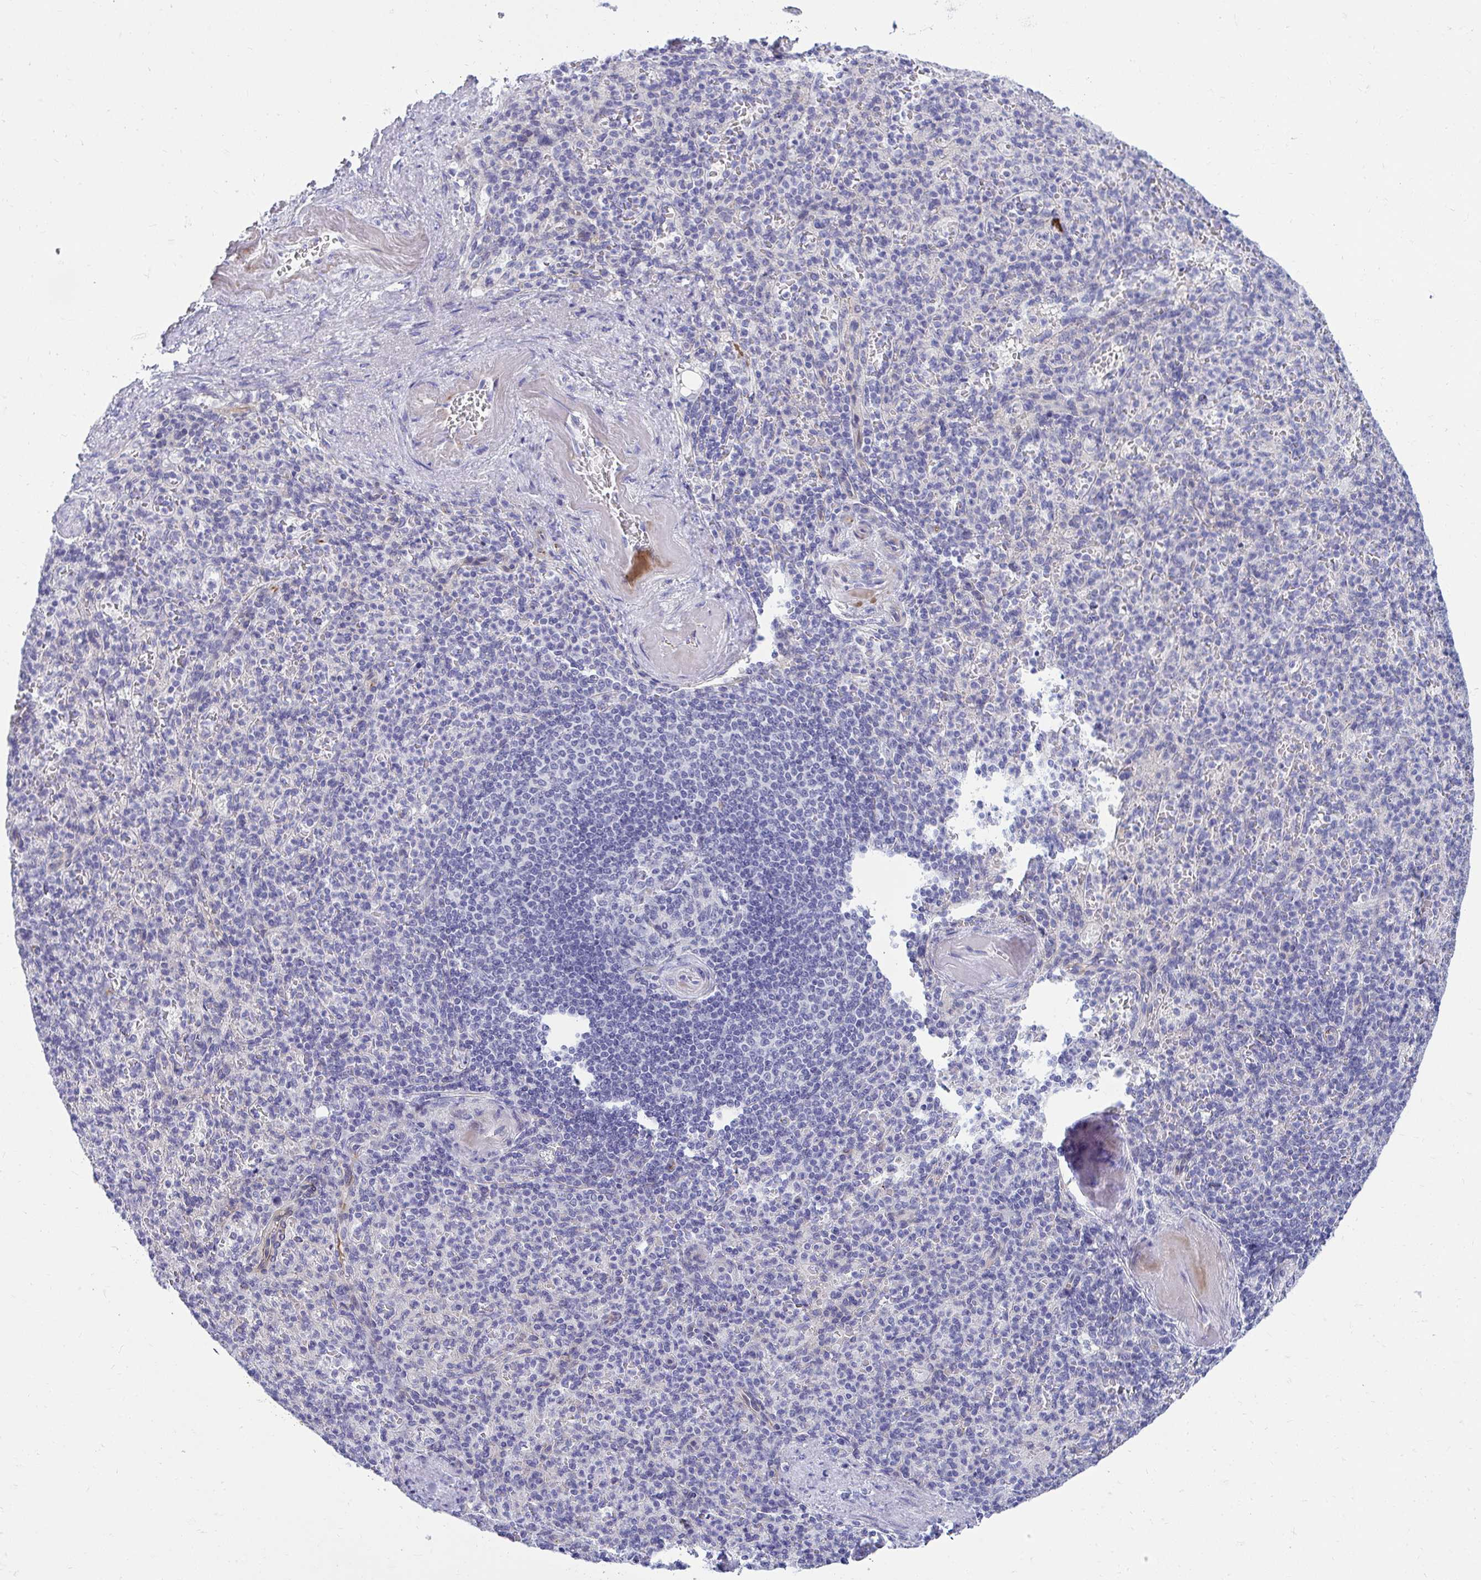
{"staining": {"intensity": "negative", "quantity": "none", "location": "none"}, "tissue": "spleen", "cell_type": "Cells in red pulp", "image_type": "normal", "snomed": [{"axis": "morphology", "description": "Normal tissue, NOS"}, {"axis": "topography", "description": "Spleen"}], "caption": "The image exhibits no significant staining in cells in red pulp of spleen. Nuclei are stained in blue.", "gene": "TSBP1", "patient": {"sex": "female", "age": 74}}